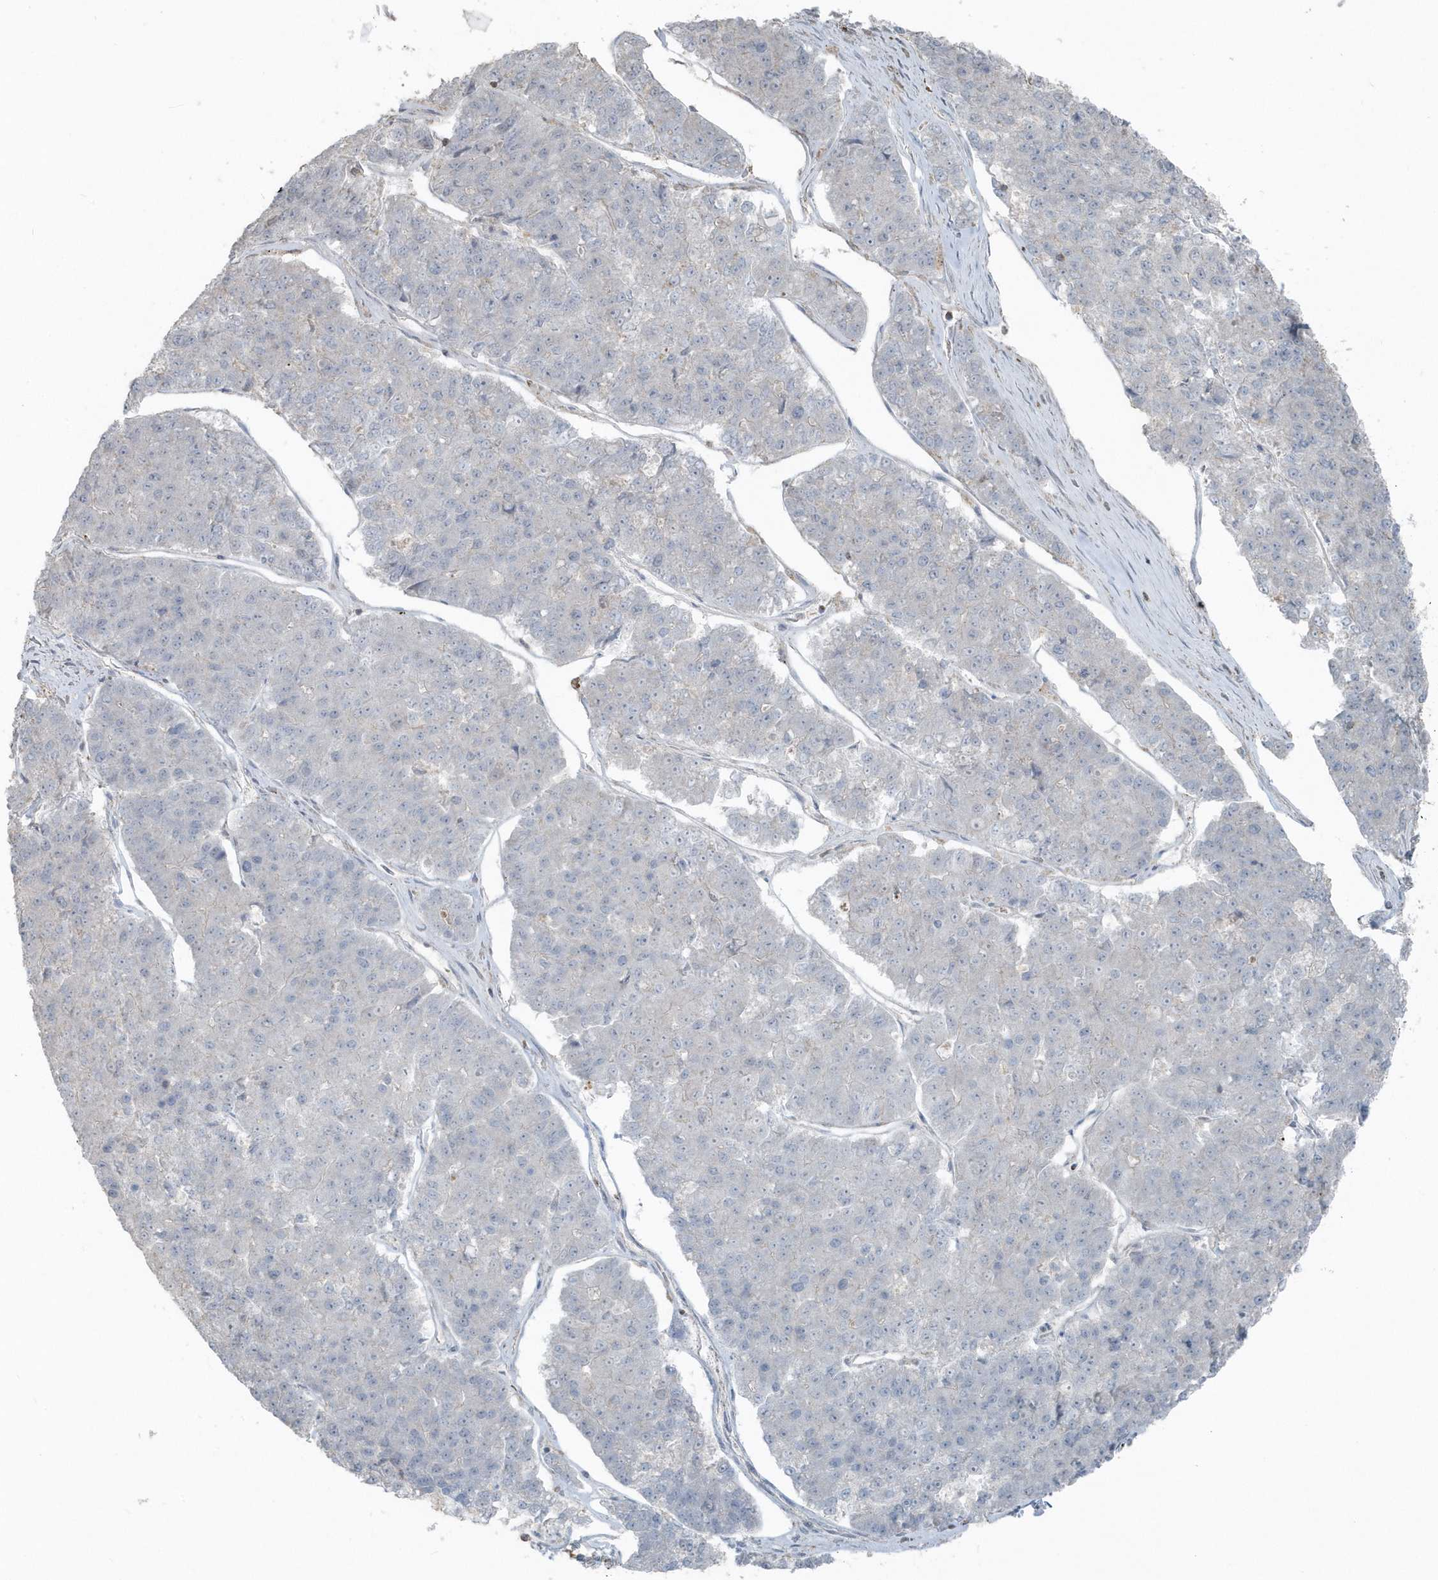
{"staining": {"intensity": "negative", "quantity": "none", "location": "none"}, "tissue": "pancreatic cancer", "cell_type": "Tumor cells", "image_type": "cancer", "snomed": [{"axis": "morphology", "description": "Adenocarcinoma, NOS"}, {"axis": "topography", "description": "Pancreas"}], "caption": "Tumor cells are negative for protein expression in human pancreatic cancer. (DAB (3,3'-diaminobenzidine) immunohistochemistry (IHC), high magnification).", "gene": "ACTC1", "patient": {"sex": "male", "age": 50}}